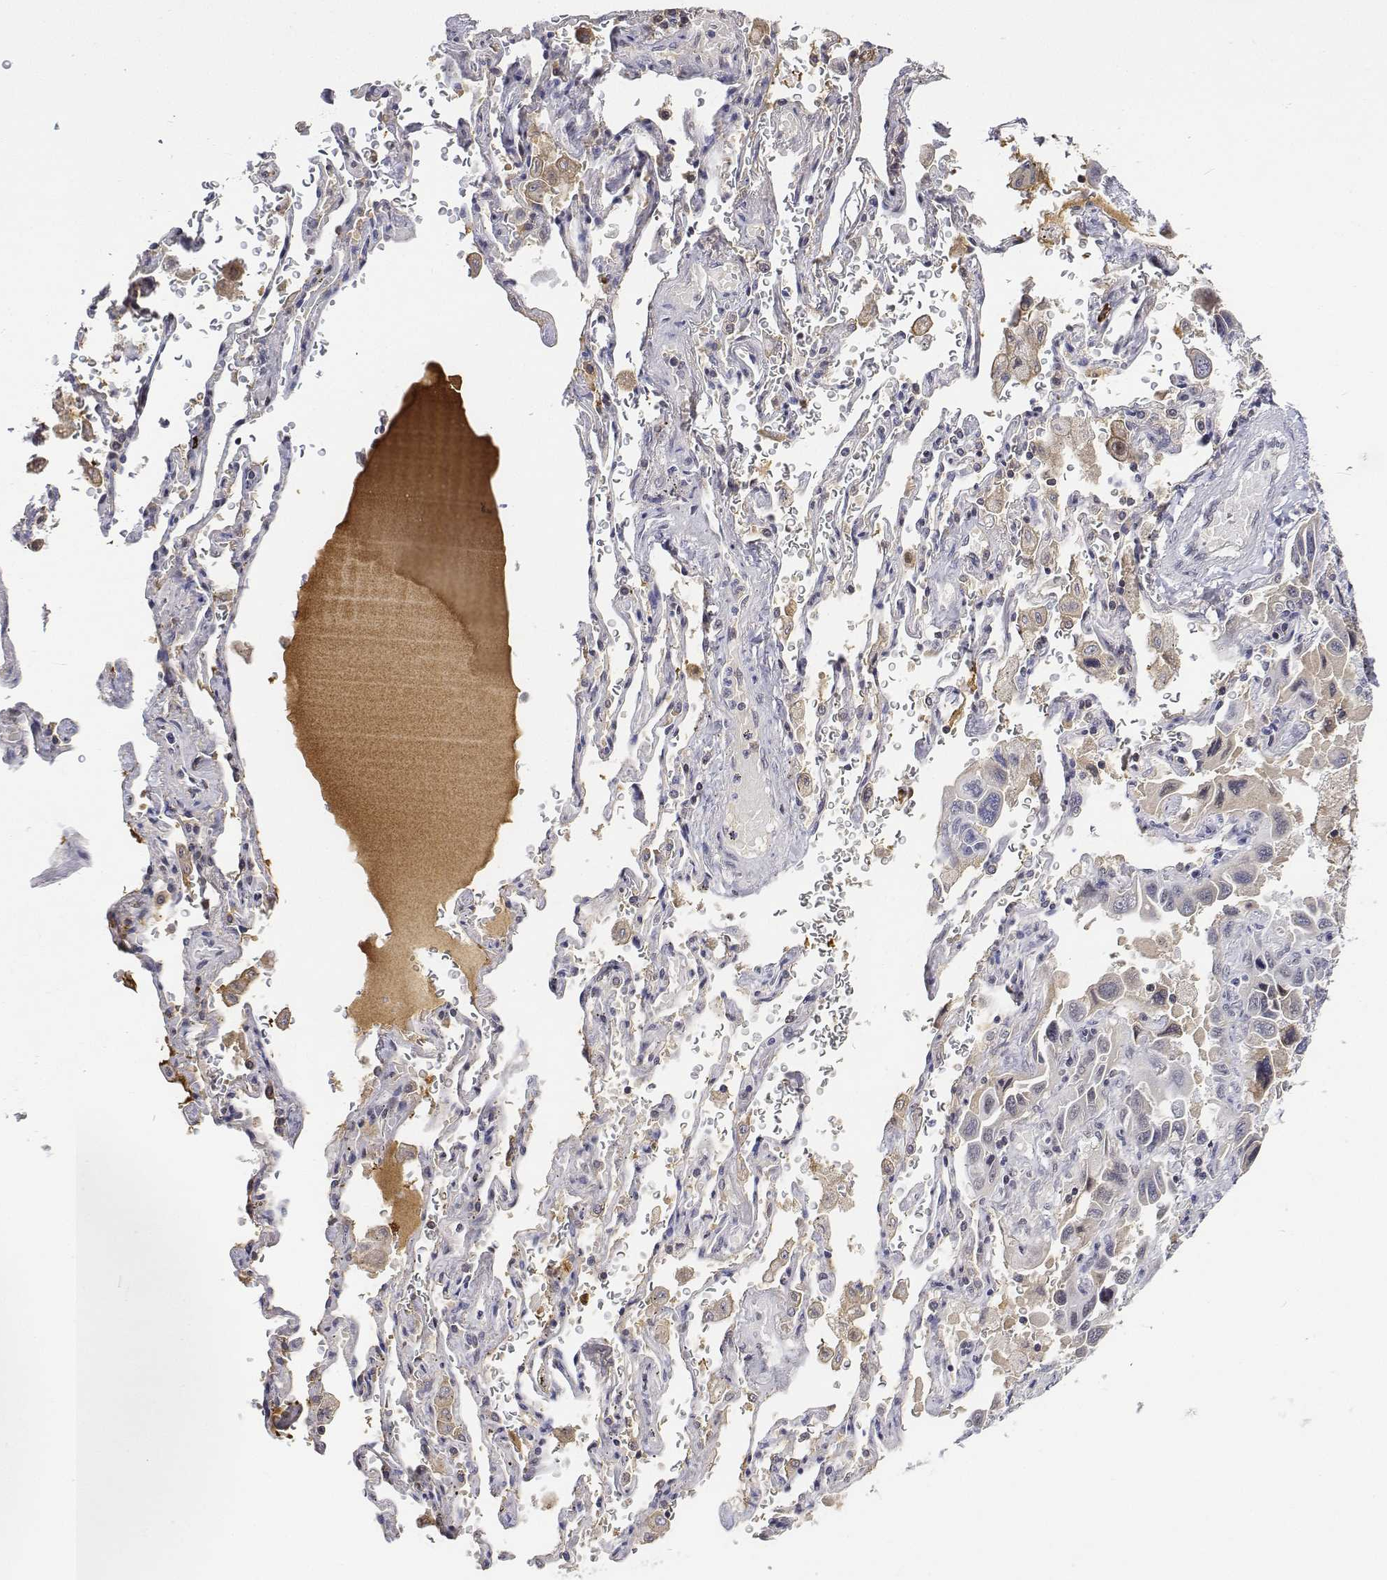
{"staining": {"intensity": "negative", "quantity": "none", "location": "none"}, "tissue": "lung cancer", "cell_type": "Tumor cells", "image_type": "cancer", "snomed": [{"axis": "morphology", "description": "Adenocarcinoma, NOS"}, {"axis": "topography", "description": "Lung"}], "caption": "There is no significant positivity in tumor cells of lung cancer (adenocarcinoma). (Immunohistochemistry (ihc), brightfield microscopy, high magnification).", "gene": "ATRX", "patient": {"sex": "male", "age": 64}}